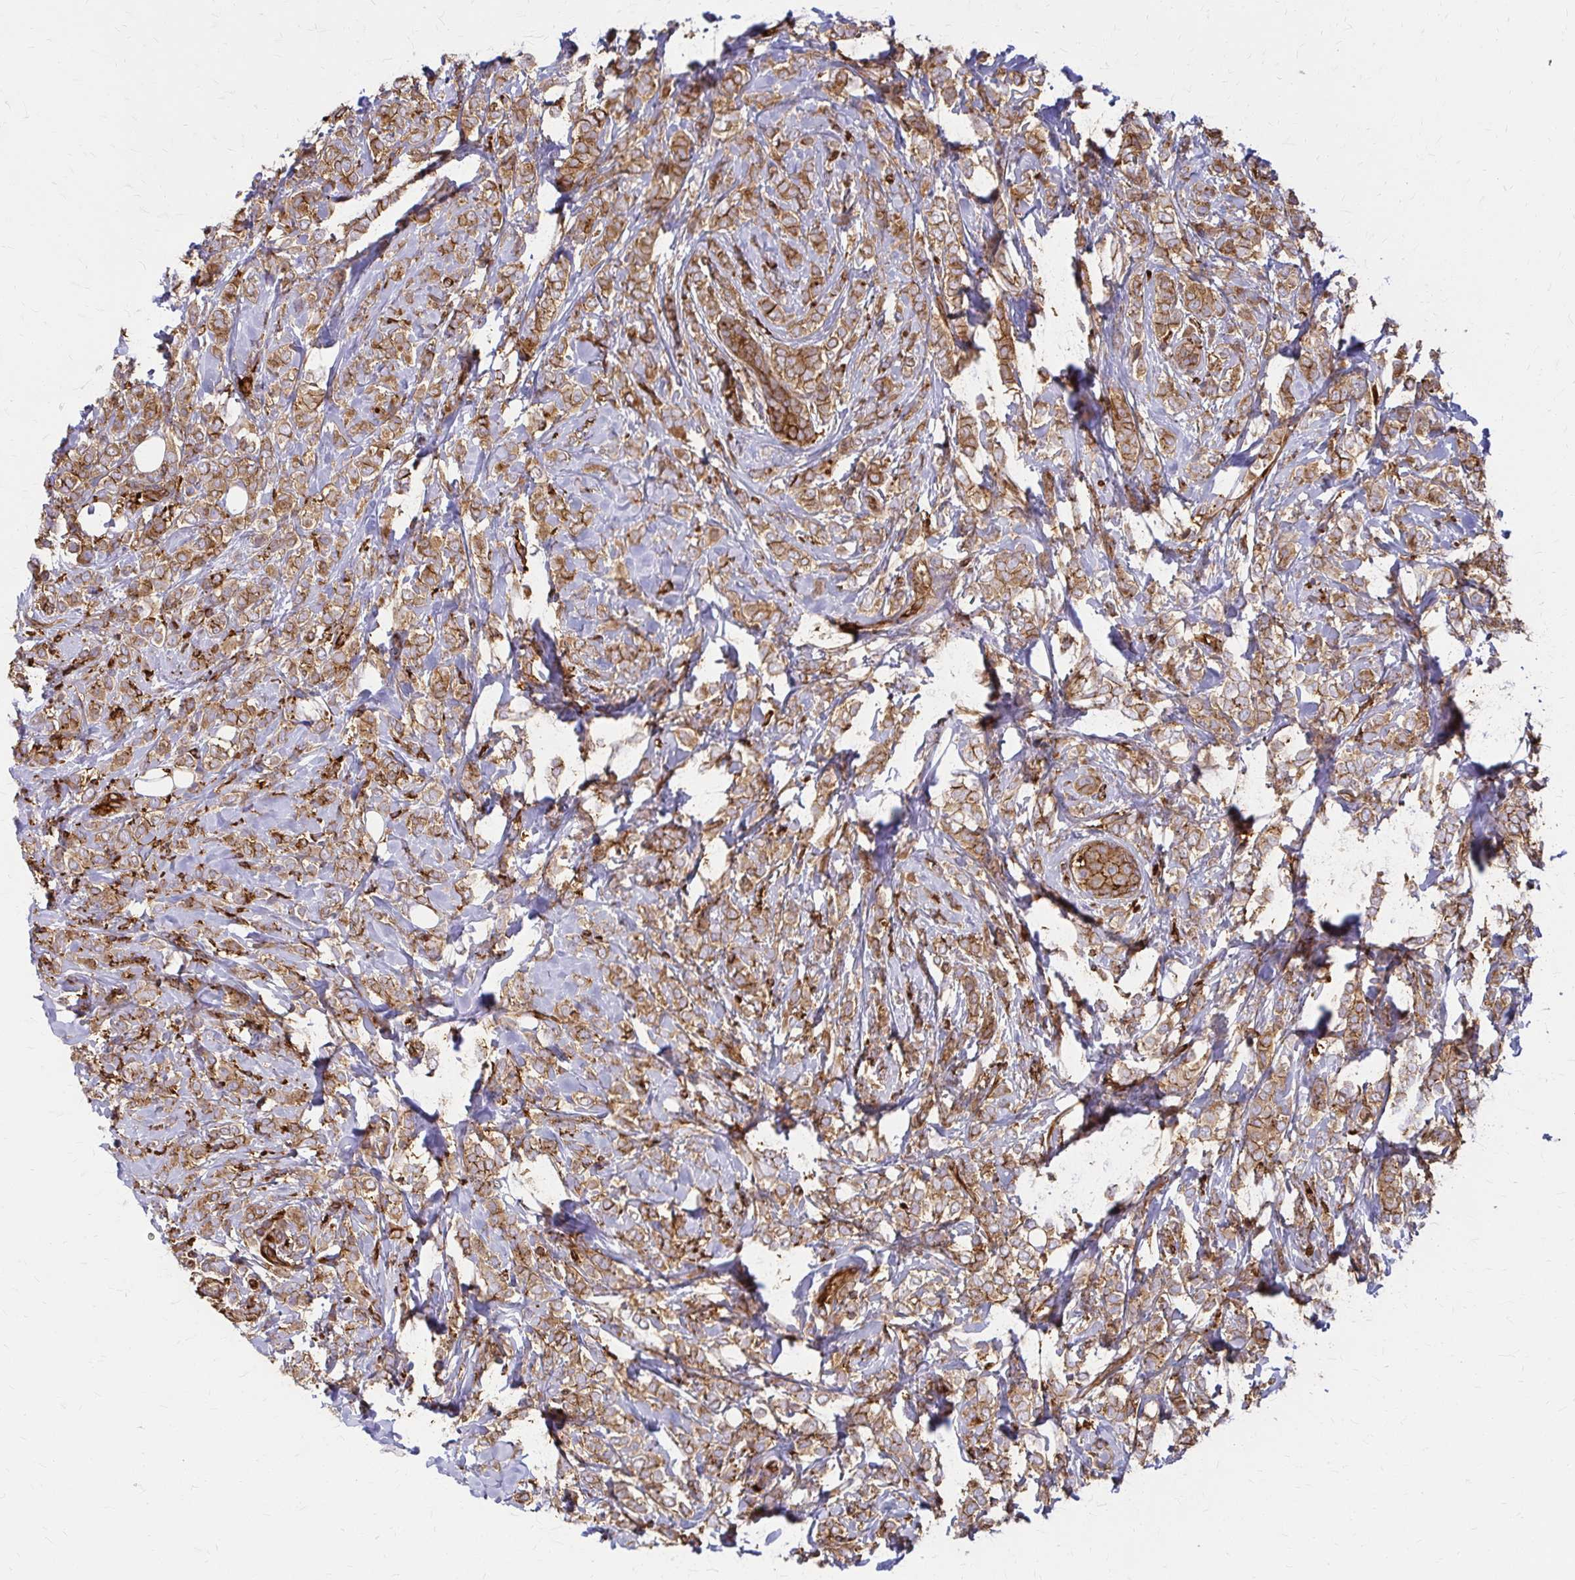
{"staining": {"intensity": "moderate", "quantity": ">75%", "location": "cytoplasmic/membranous"}, "tissue": "breast cancer", "cell_type": "Tumor cells", "image_type": "cancer", "snomed": [{"axis": "morphology", "description": "Lobular carcinoma"}, {"axis": "topography", "description": "Breast"}], "caption": "Moderate cytoplasmic/membranous positivity is seen in about >75% of tumor cells in lobular carcinoma (breast).", "gene": "WASF2", "patient": {"sex": "female", "age": 49}}